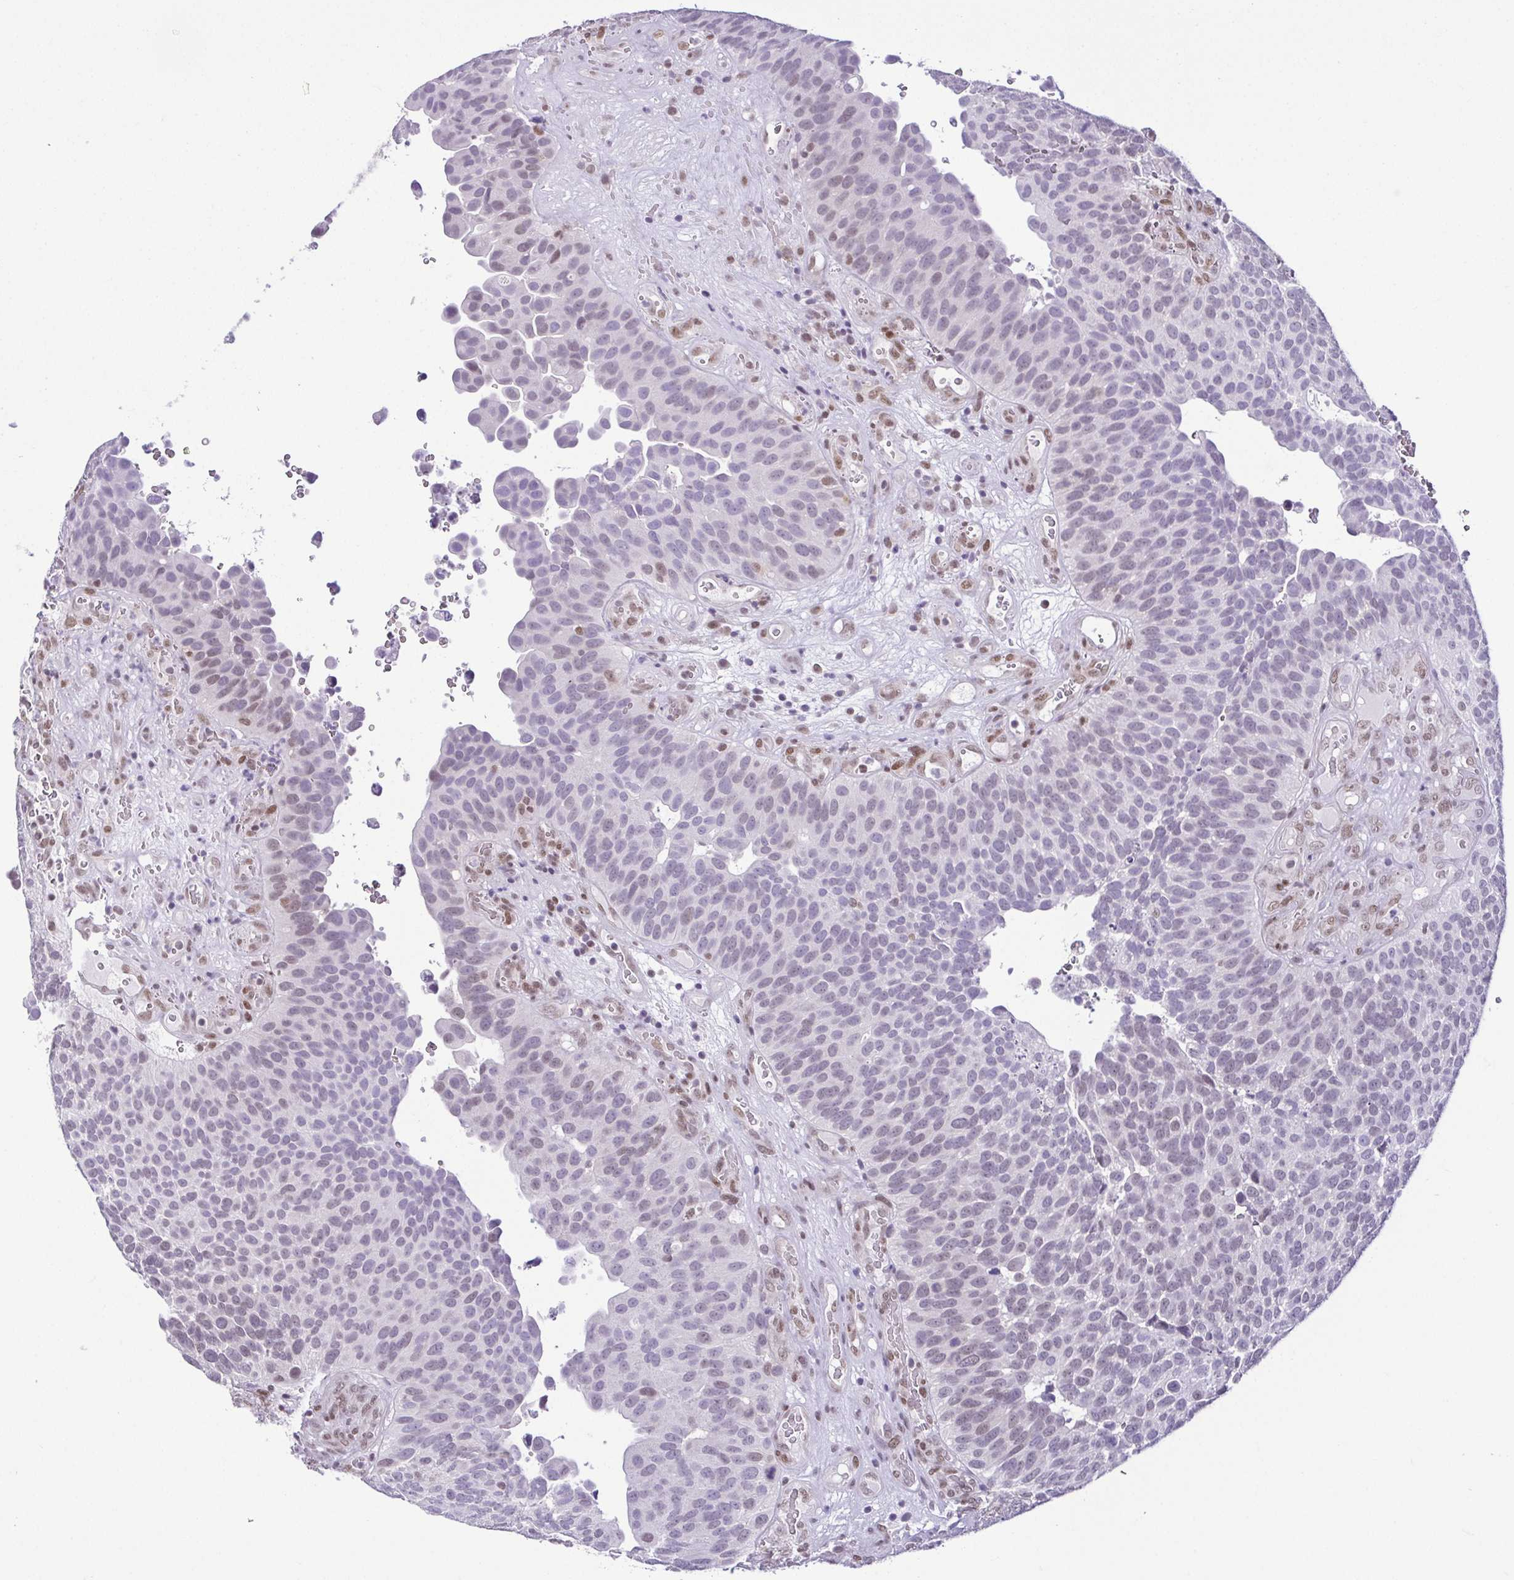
{"staining": {"intensity": "weak", "quantity": "25%-75%", "location": "nuclear"}, "tissue": "urothelial cancer", "cell_type": "Tumor cells", "image_type": "cancer", "snomed": [{"axis": "morphology", "description": "Urothelial carcinoma, Low grade"}, {"axis": "topography", "description": "Urinary bladder"}], "caption": "Low-grade urothelial carcinoma stained for a protein displays weak nuclear positivity in tumor cells.", "gene": "RBM3", "patient": {"sex": "male", "age": 76}}